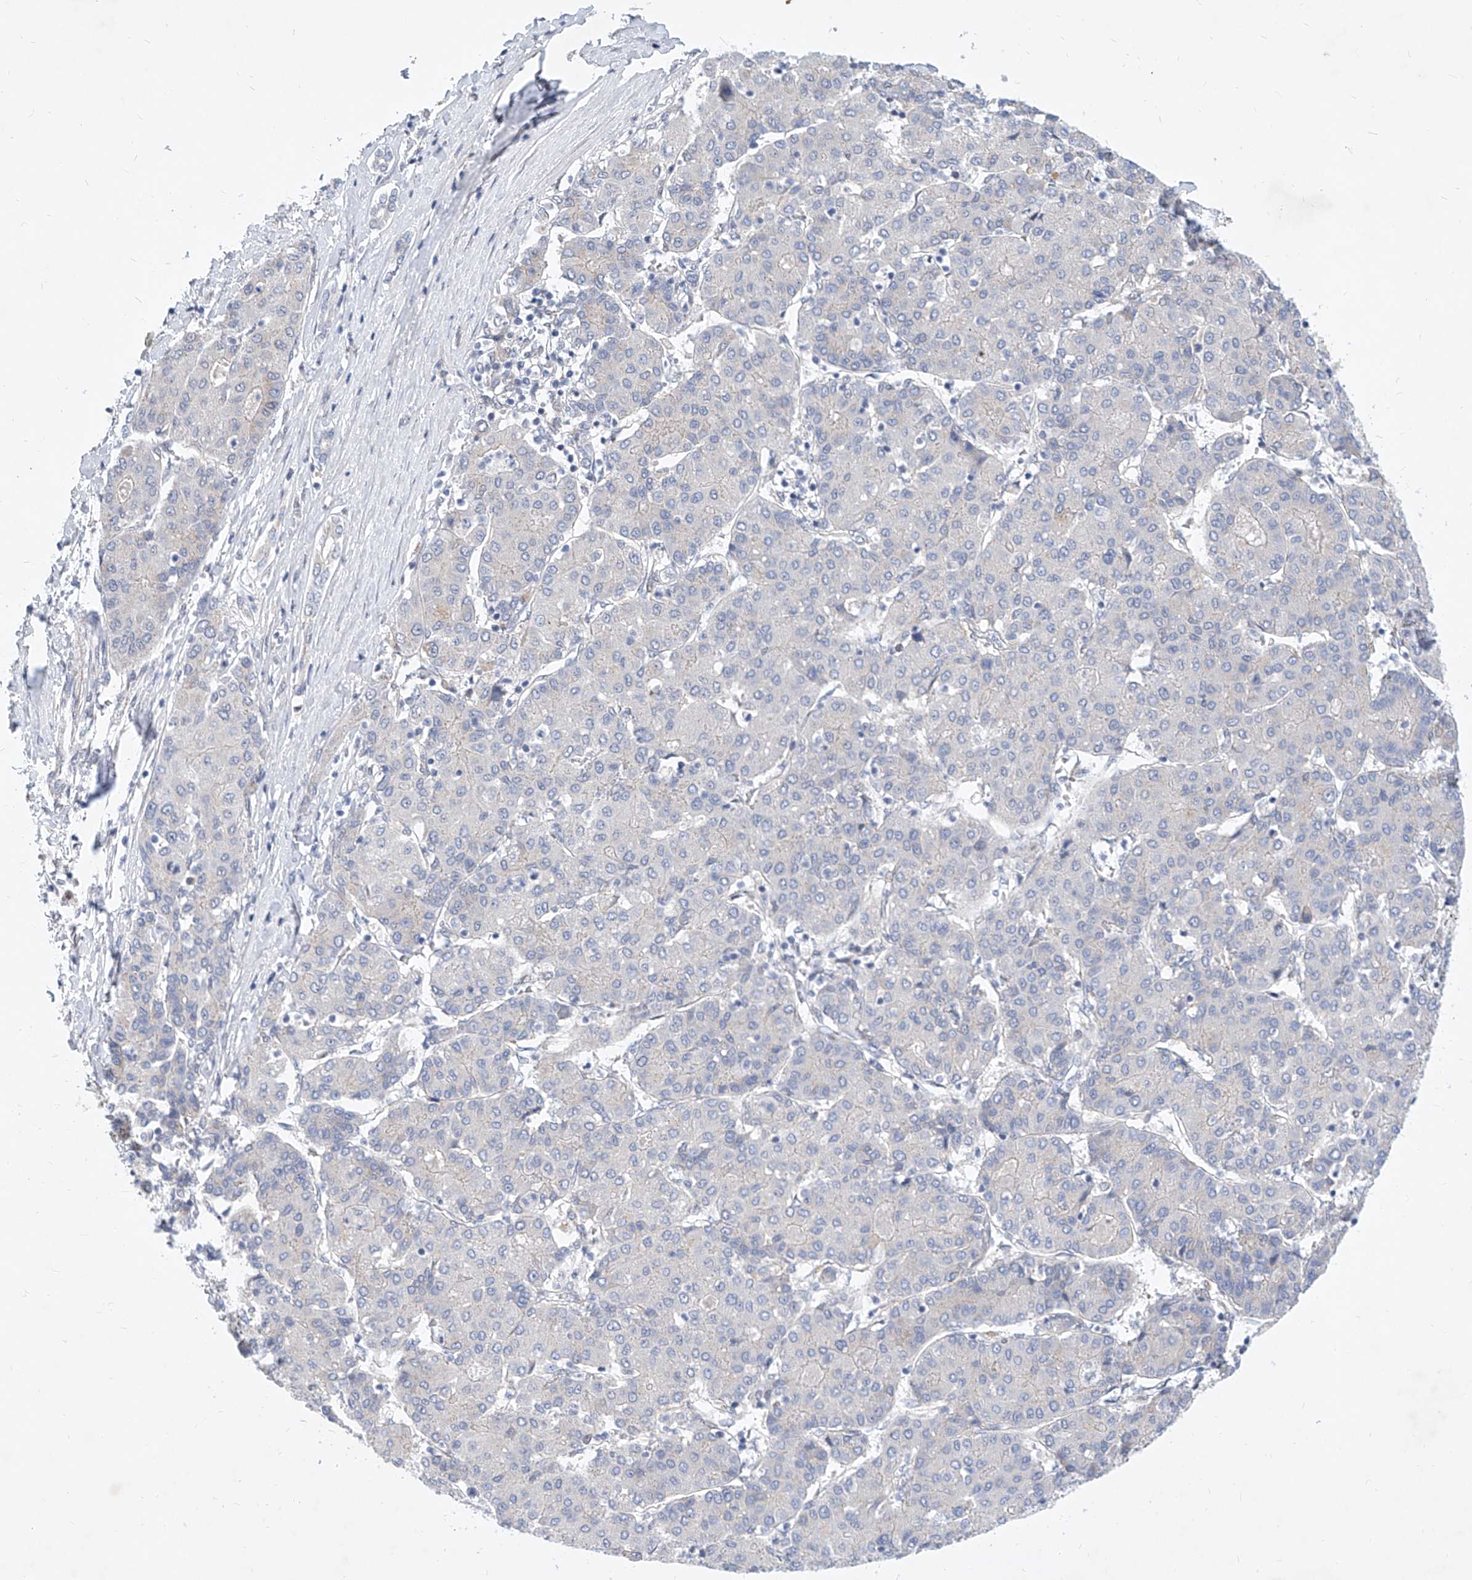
{"staining": {"intensity": "negative", "quantity": "none", "location": "none"}, "tissue": "liver cancer", "cell_type": "Tumor cells", "image_type": "cancer", "snomed": [{"axis": "morphology", "description": "Carcinoma, Hepatocellular, NOS"}, {"axis": "topography", "description": "Liver"}], "caption": "This is a photomicrograph of immunohistochemistry (IHC) staining of liver cancer, which shows no expression in tumor cells. (Stains: DAB IHC with hematoxylin counter stain, Microscopy: brightfield microscopy at high magnification).", "gene": "MX2", "patient": {"sex": "male", "age": 65}}